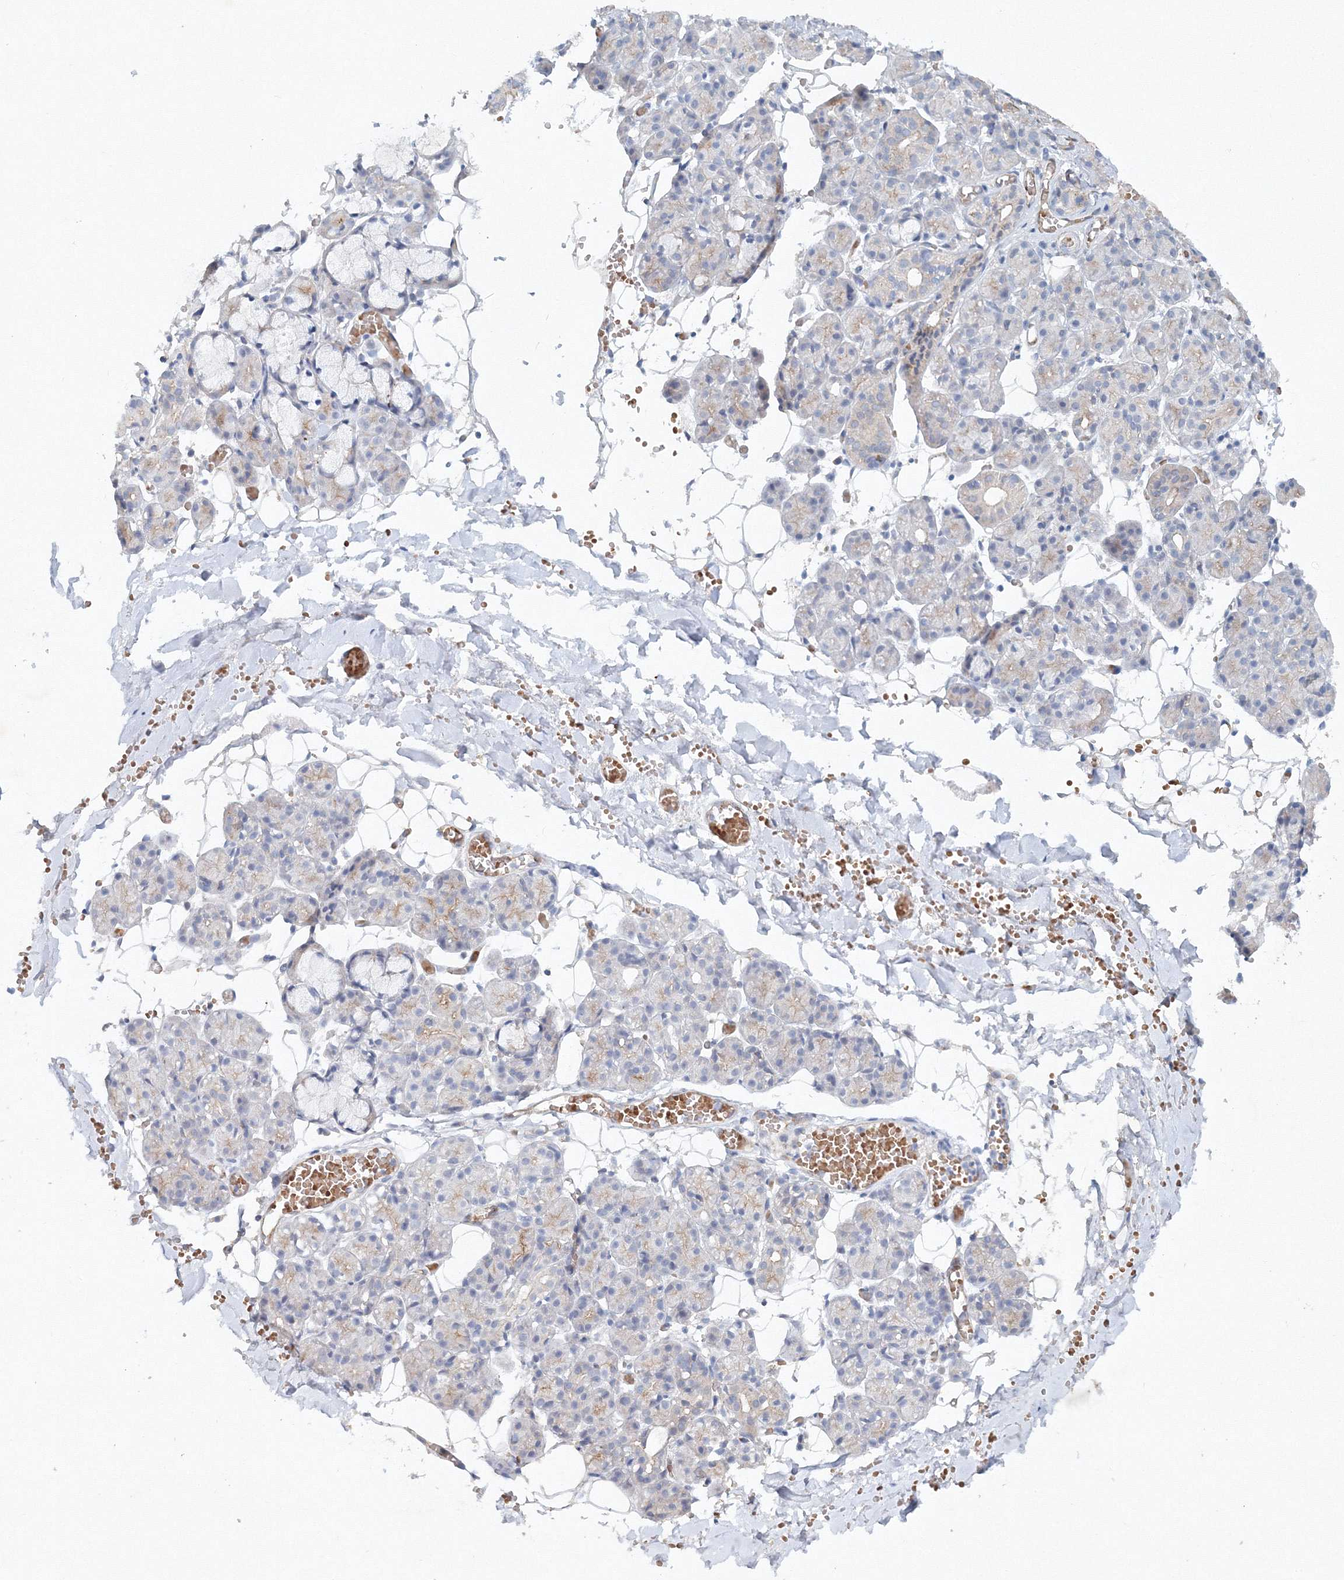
{"staining": {"intensity": "negative", "quantity": "none", "location": "none"}, "tissue": "salivary gland", "cell_type": "Glandular cells", "image_type": "normal", "snomed": [{"axis": "morphology", "description": "Normal tissue, NOS"}, {"axis": "topography", "description": "Salivary gland"}], "caption": "Protein analysis of benign salivary gland reveals no significant staining in glandular cells.", "gene": "SH3BP5", "patient": {"sex": "male", "age": 63}}